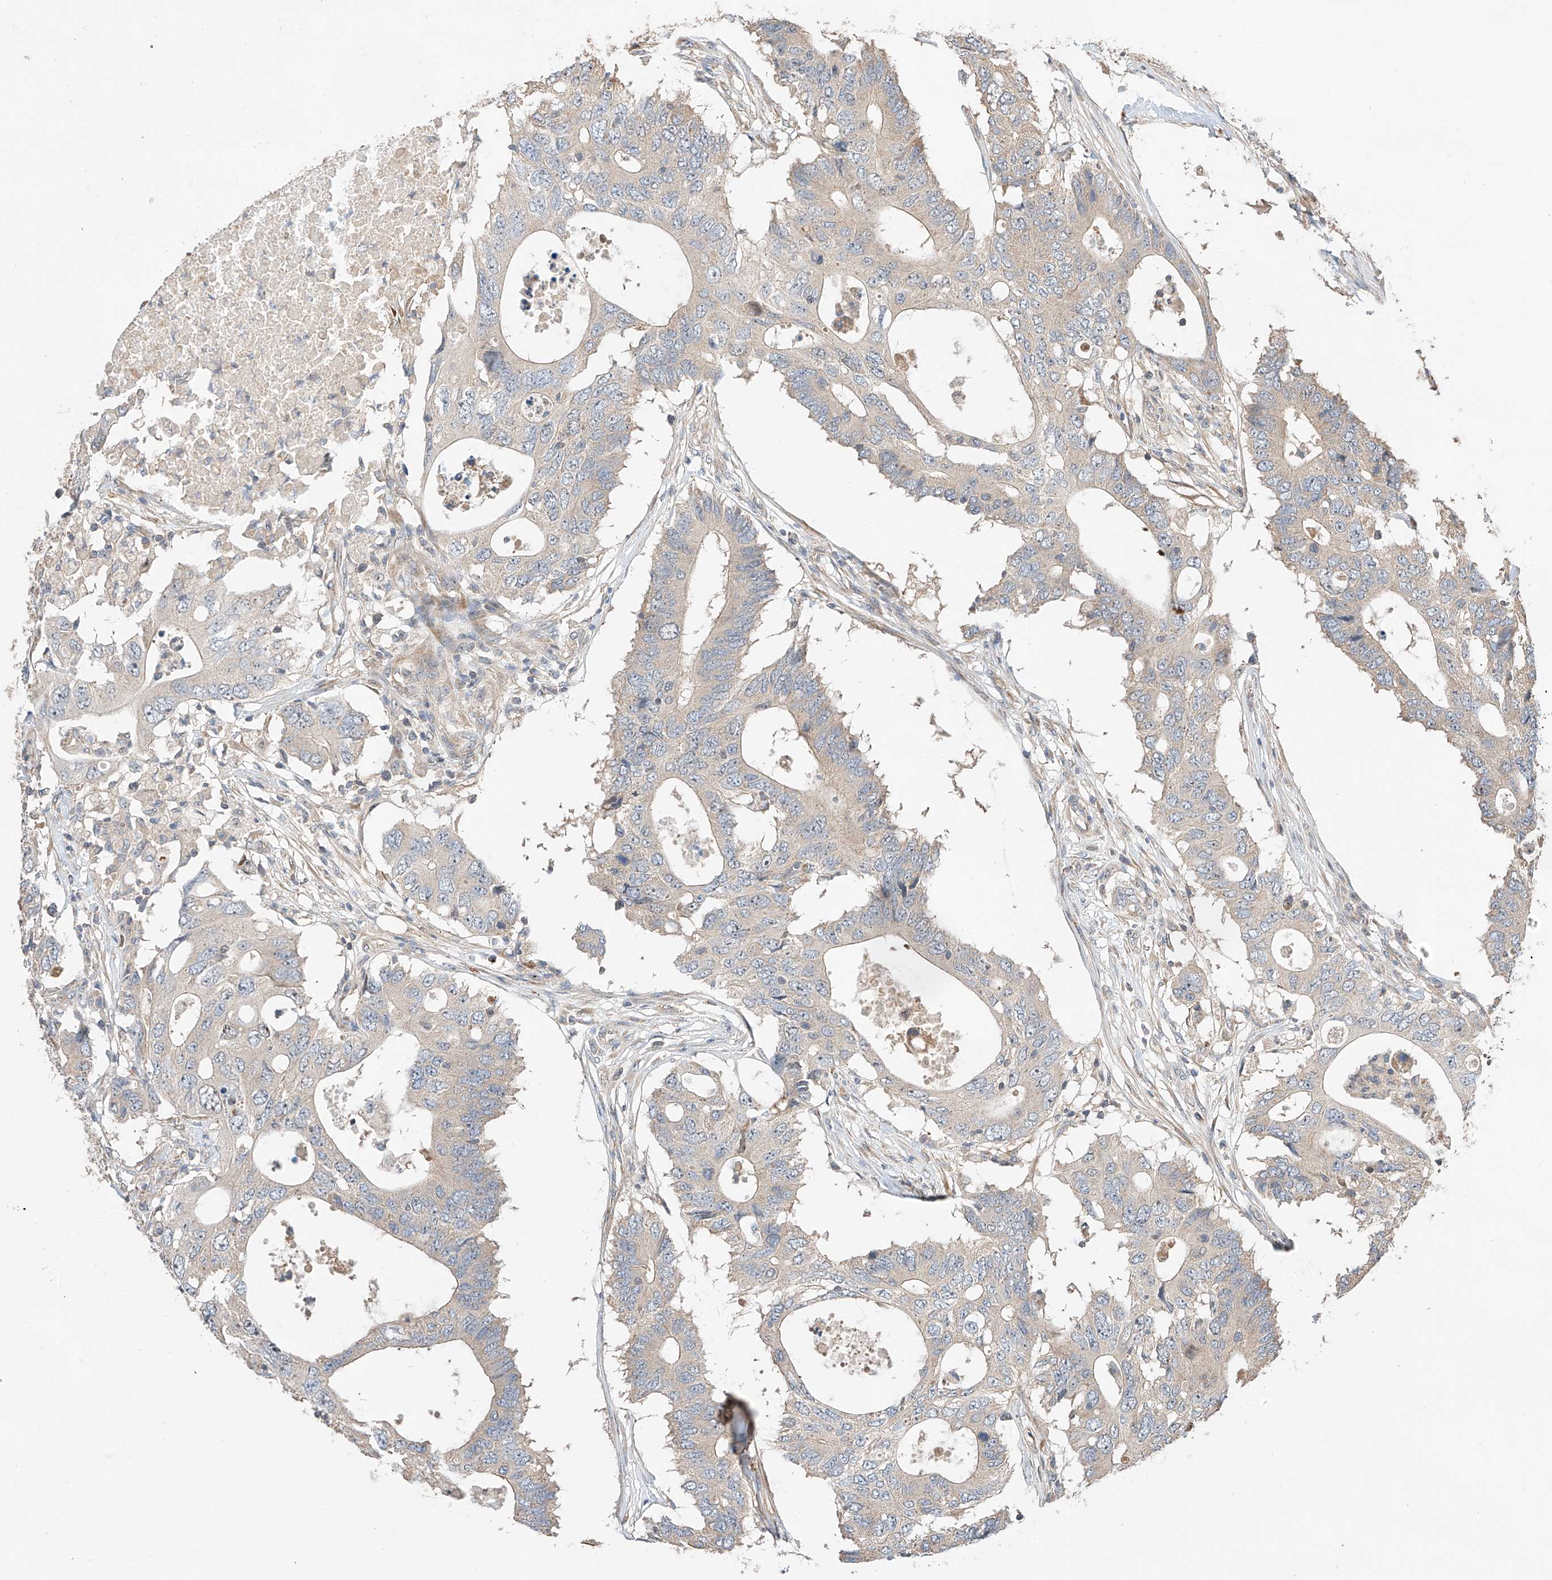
{"staining": {"intensity": "negative", "quantity": "none", "location": "none"}, "tissue": "colorectal cancer", "cell_type": "Tumor cells", "image_type": "cancer", "snomed": [{"axis": "morphology", "description": "Adenocarcinoma, NOS"}, {"axis": "topography", "description": "Colon"}], "caption": "DAB (3,3'-diaminobenzidine) immunohistochemical staining of human adenocarcinoma (colorectal) reveals no significant positivity in tumor cells.", "gene": "RAB23", "patient": {"sex": "male", "age": 71}}